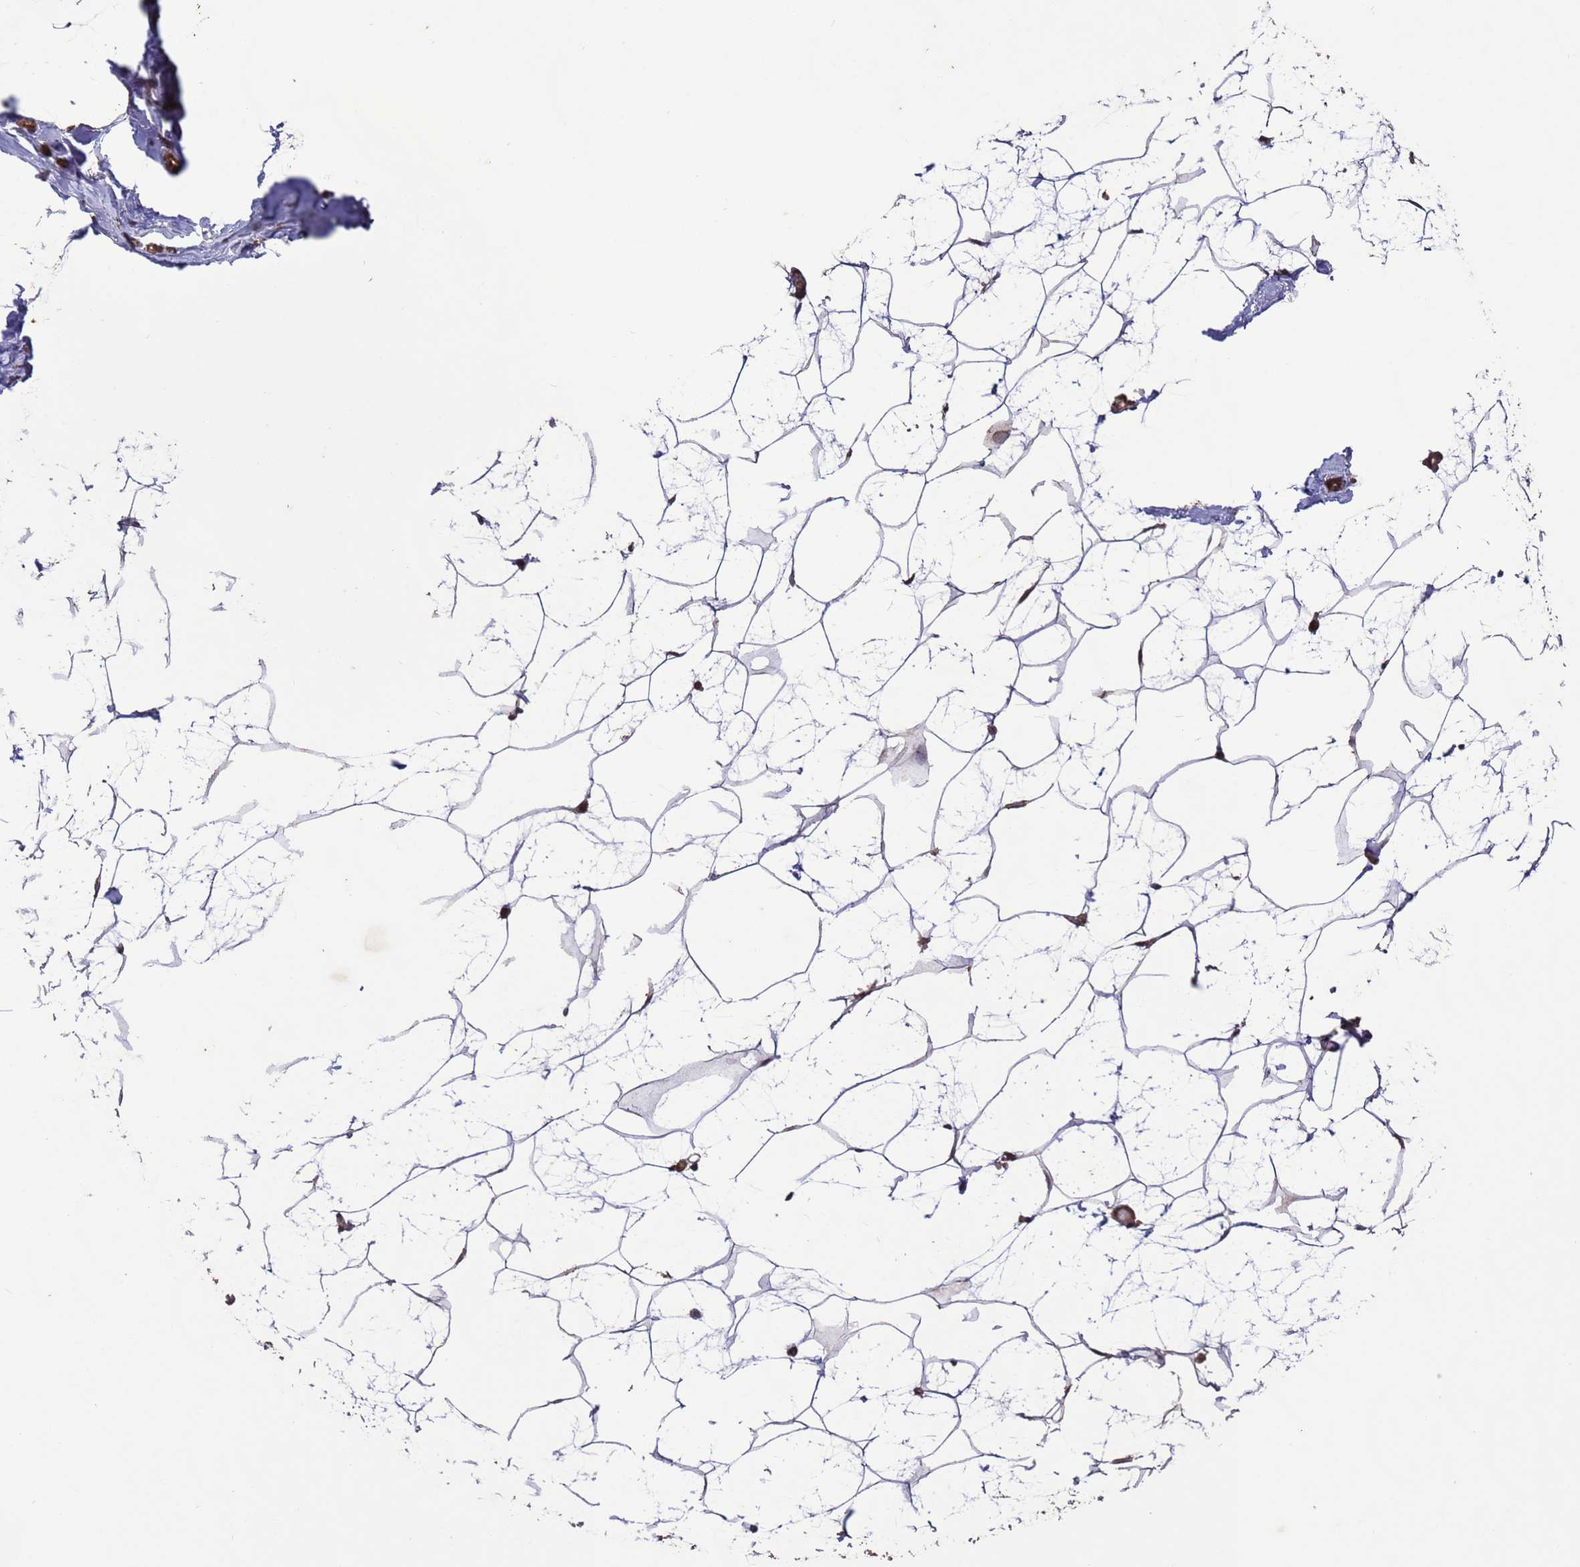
{"staining": {"intensity": "weak", "quantity": ">75%", "location": "nuclear"}, "tissue": "breast", "cell_type": "Adipocytes", "image_type": "normal", "snomed": [{"axis": "morphology", "description": "Normal tissue, NOS"}, {"axis": "morphology", "description": "Lobular carcinoma"}, {"axis": "topography", "description": "Breast"}], "caption": "A histopathology image of breast stained for a protein shows weak nuclear brown staining in adipocytes. Using DAB (3,3'-diaminobenzidine) (brown) and hematoxylin (blue) stains, captured at high magnification using brightfield microscopy.", "gene": "VSTM4", "patient": {"sex": "female", "age": 62}}